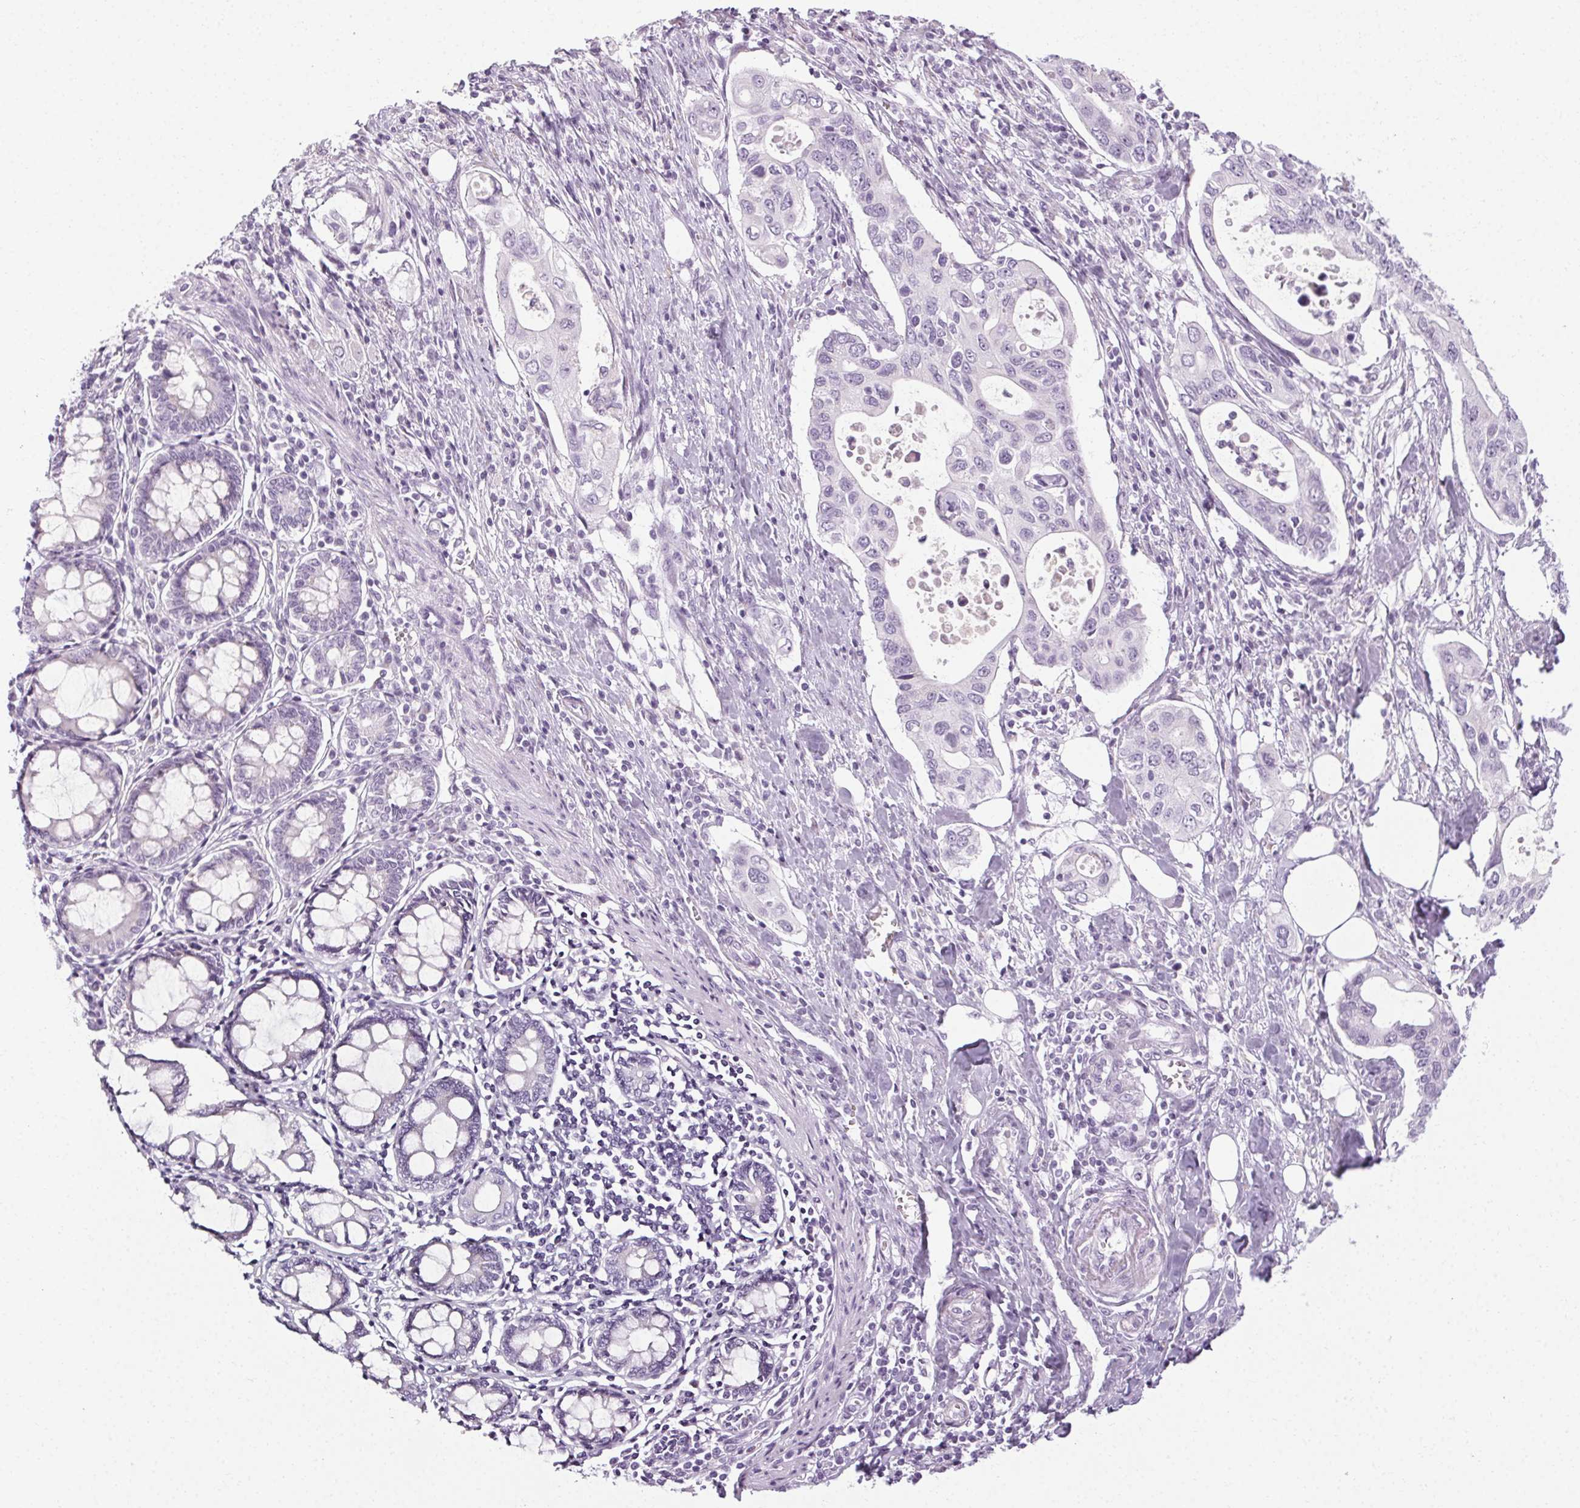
{"staining": {"intensity": "negative", "quantity": "none", "location": "none"}, "tissue": "pancreatic cancer", "cell_type": "Tumor cells", "image_type": "cancer", "snomed": [{"axis": "morphology", "description": "Adenocarcinoma, NOS"}, {"axis": "topography", "description": "Pancreas"}], "caption": "The micrograph shows no staining of tumor cells in pancreatic cancer. (IHC, brightfield microscopy, high magnification).", "gene": "POMC", "patient": {"sex": "female", "age": 63}}